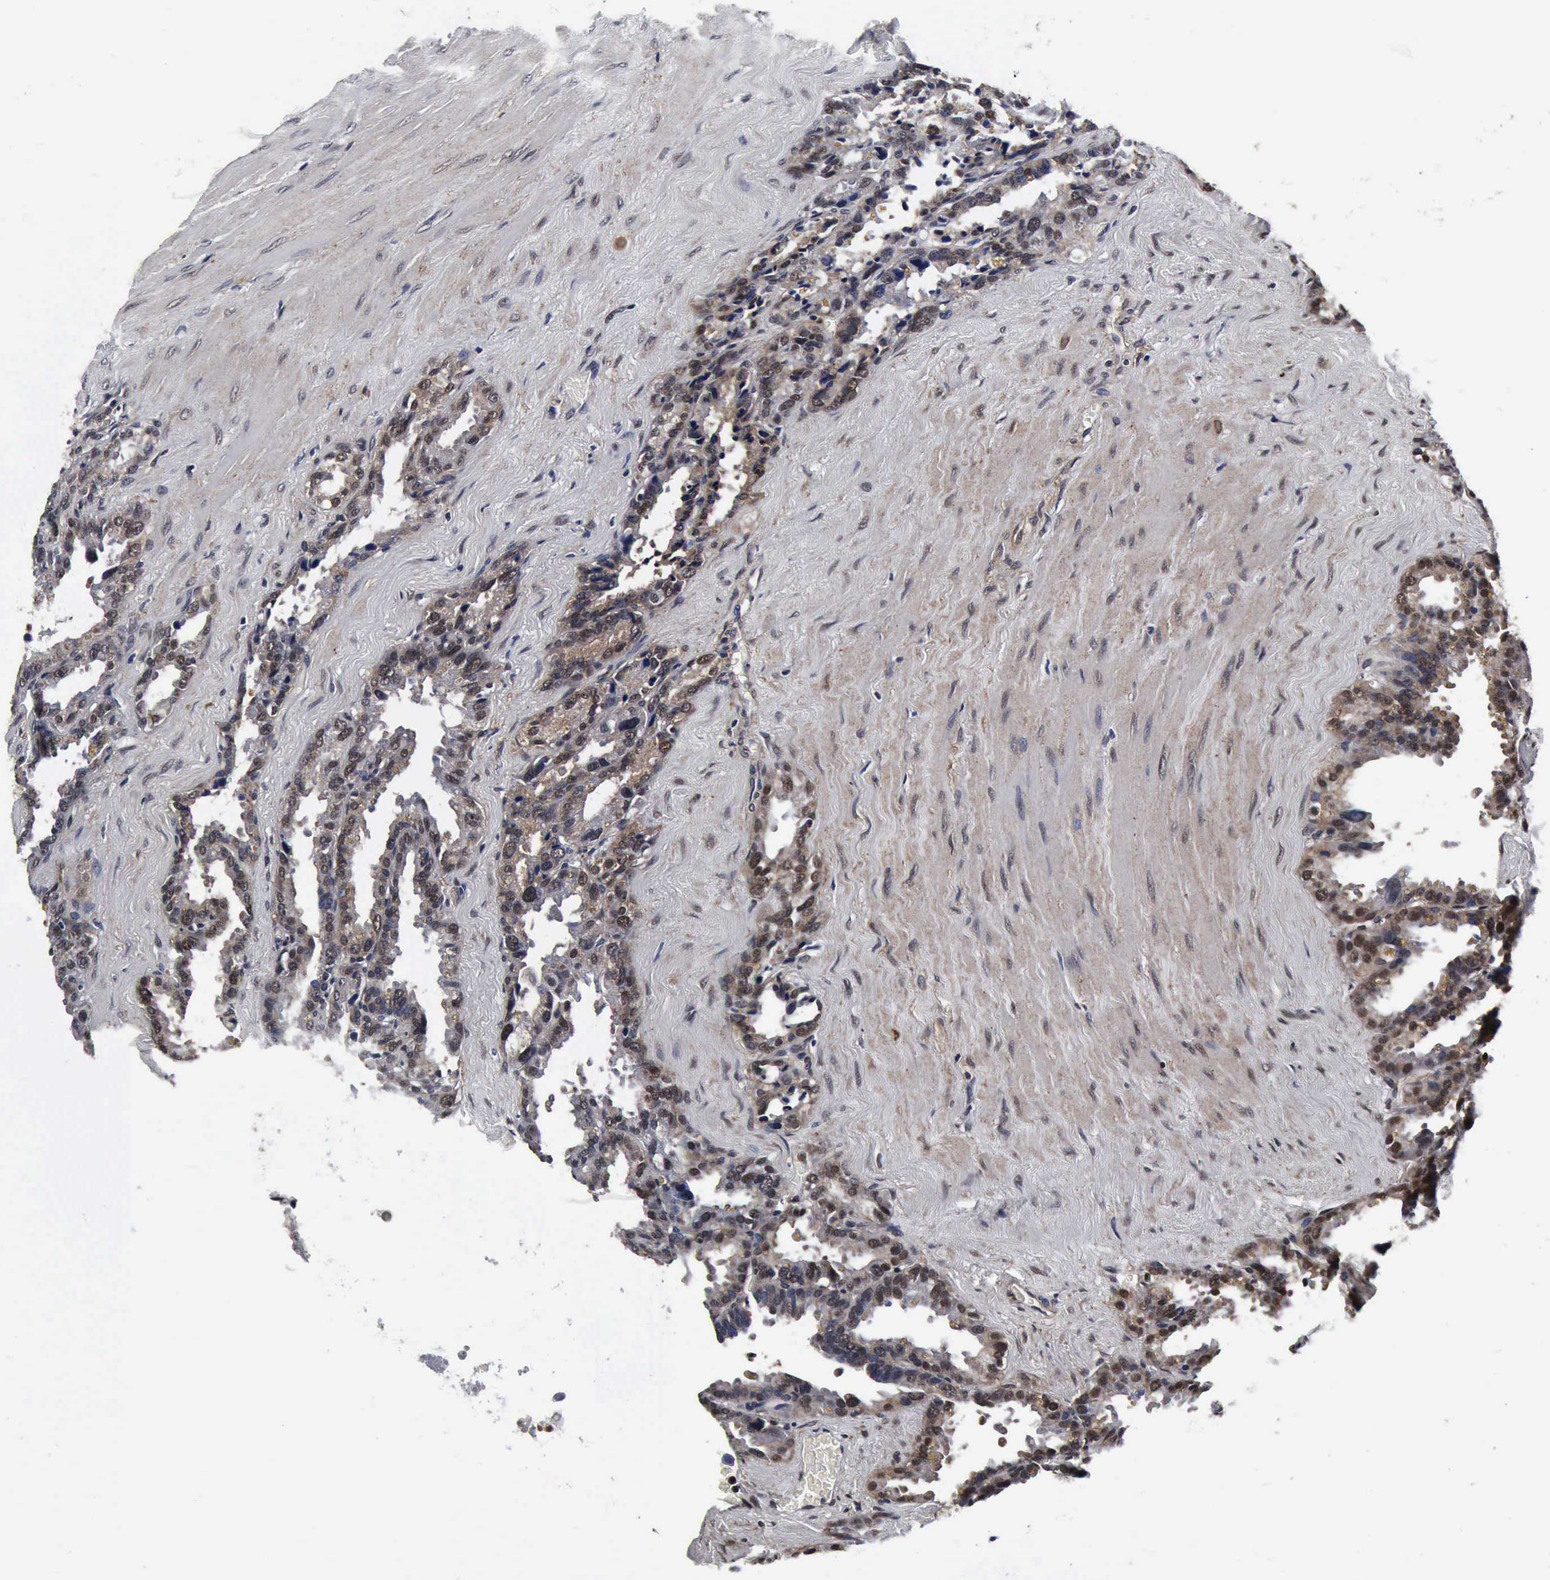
{"staining": {"intensity": "moderate", "quantity": ">75%", "location": "cytoplasmic/membranous,nuclear"}, "tissue": "seminal vesicle", "cell_type": "Glandular cells", "image_type": "normal", "snomed": [{"axis": "morphology", "description": "Normal tissue, NOS"}, {"axis": "topography", "description": "Prostate"}, {"axis": "topography", "description": "Seminal veicle"}], "caption": "A medium amount of moderate cytoplasmic/membranous,nuclear staining is identified in approximately >75% of glandular cells in normal seminal vesicle. The staining was performed using DAB (3,3'-diaminobenzidine), with brown indicating positive protein expression. Nuclei are stained blue with hematoxylin.", "gene": "UBC", "patient": {"sex": "male", "age": 63}}